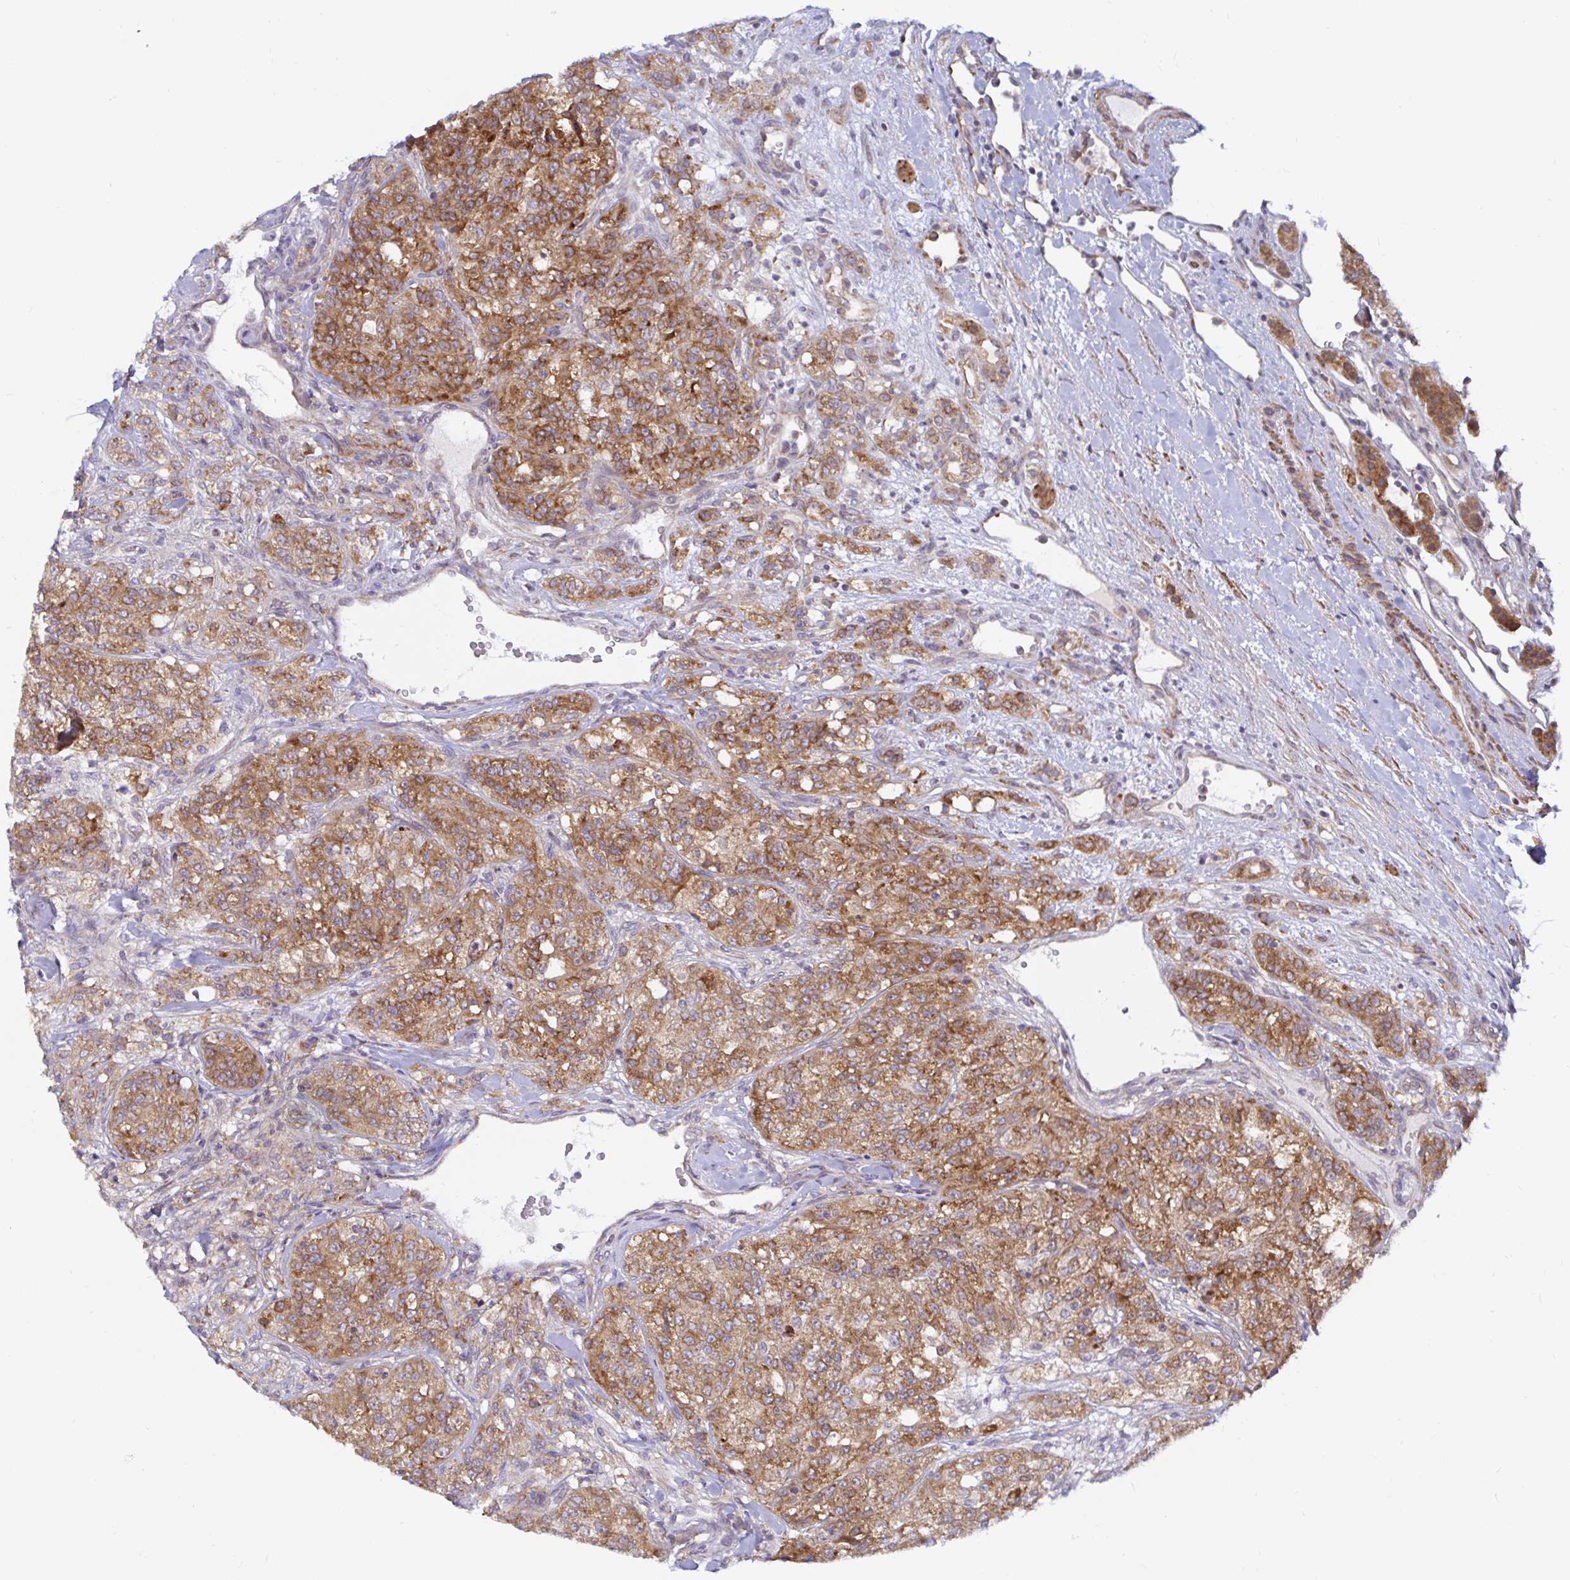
{"staining": {"intensity": "moderate", "quantity": ">75%", "location": "cytoplasmic/membranous"}, "tissue": "renal cancer", "cell_type": "Tumor cells", "image_type": "cancer", "snomed": [{"axis": "morphology", "description": "Adenocarcinoma, NOS"}, {"axis": "topography", "description": "Kidney"}], "caption": "Brown immunohistochemical staining in renal cancer demonstrates moderate cytoplasmic/membranous expression in about >75% of tumor cells.", "gene": "LARP1", "patient": {"sex": "female", "age": 63}}